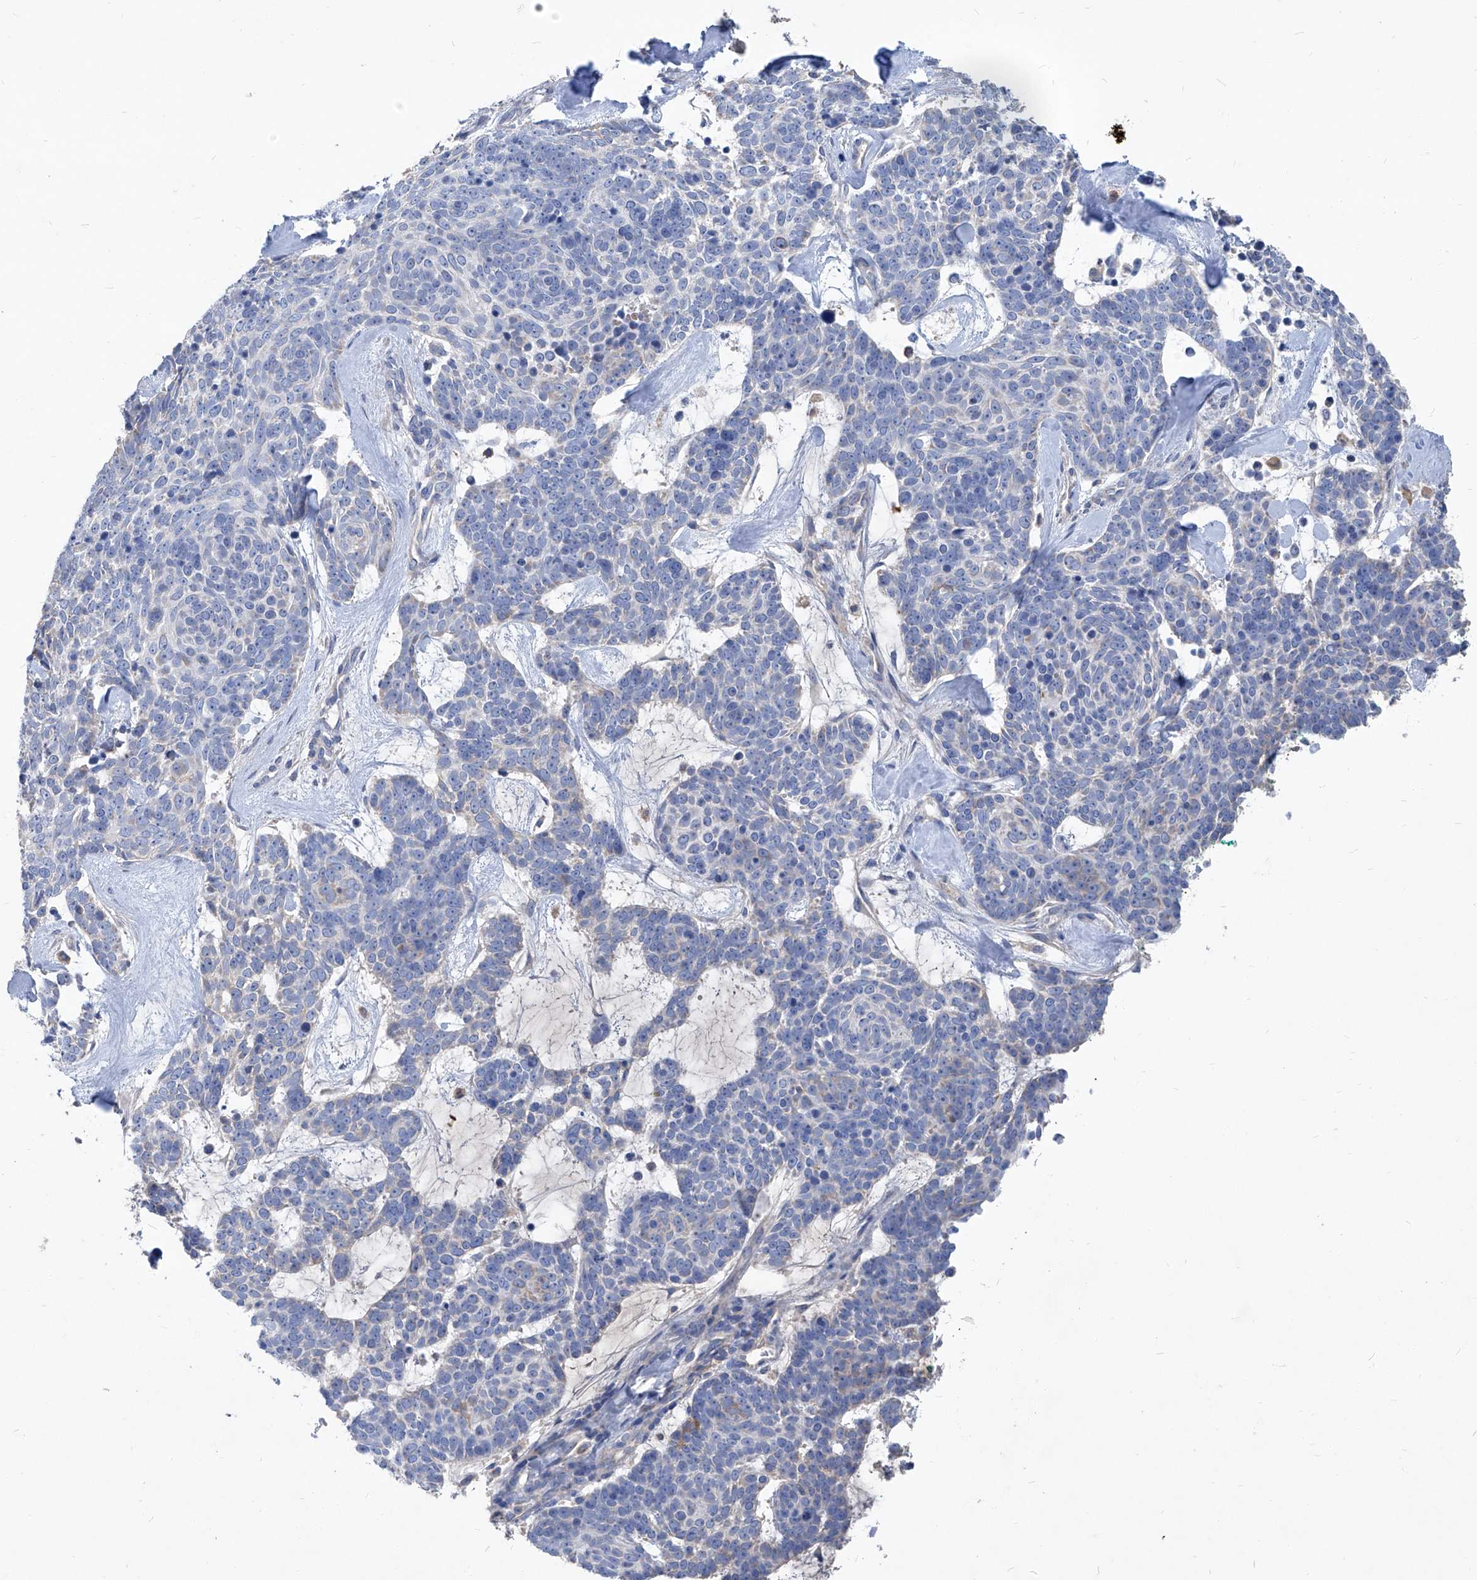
{"staining": {"intensity": "negative", "quantity": "none", "location": "none"}, "tissue": "skin cancer", "cell_type": "Tumor cells", "image_type": "cancer", "snomed": [{"axis": "morphology", "description": "Basal cell carcinoma"}, {"axis": "topography", "description": "Skin"}], "caption": "Immunohistochemistry of basal cell carcinoma (skin) shows no expression in tumor cells. (IHC, brightfield microscopy, high magnification).", "gene": "EPHA8", "patient": {"sex": "female", "age": 81}}